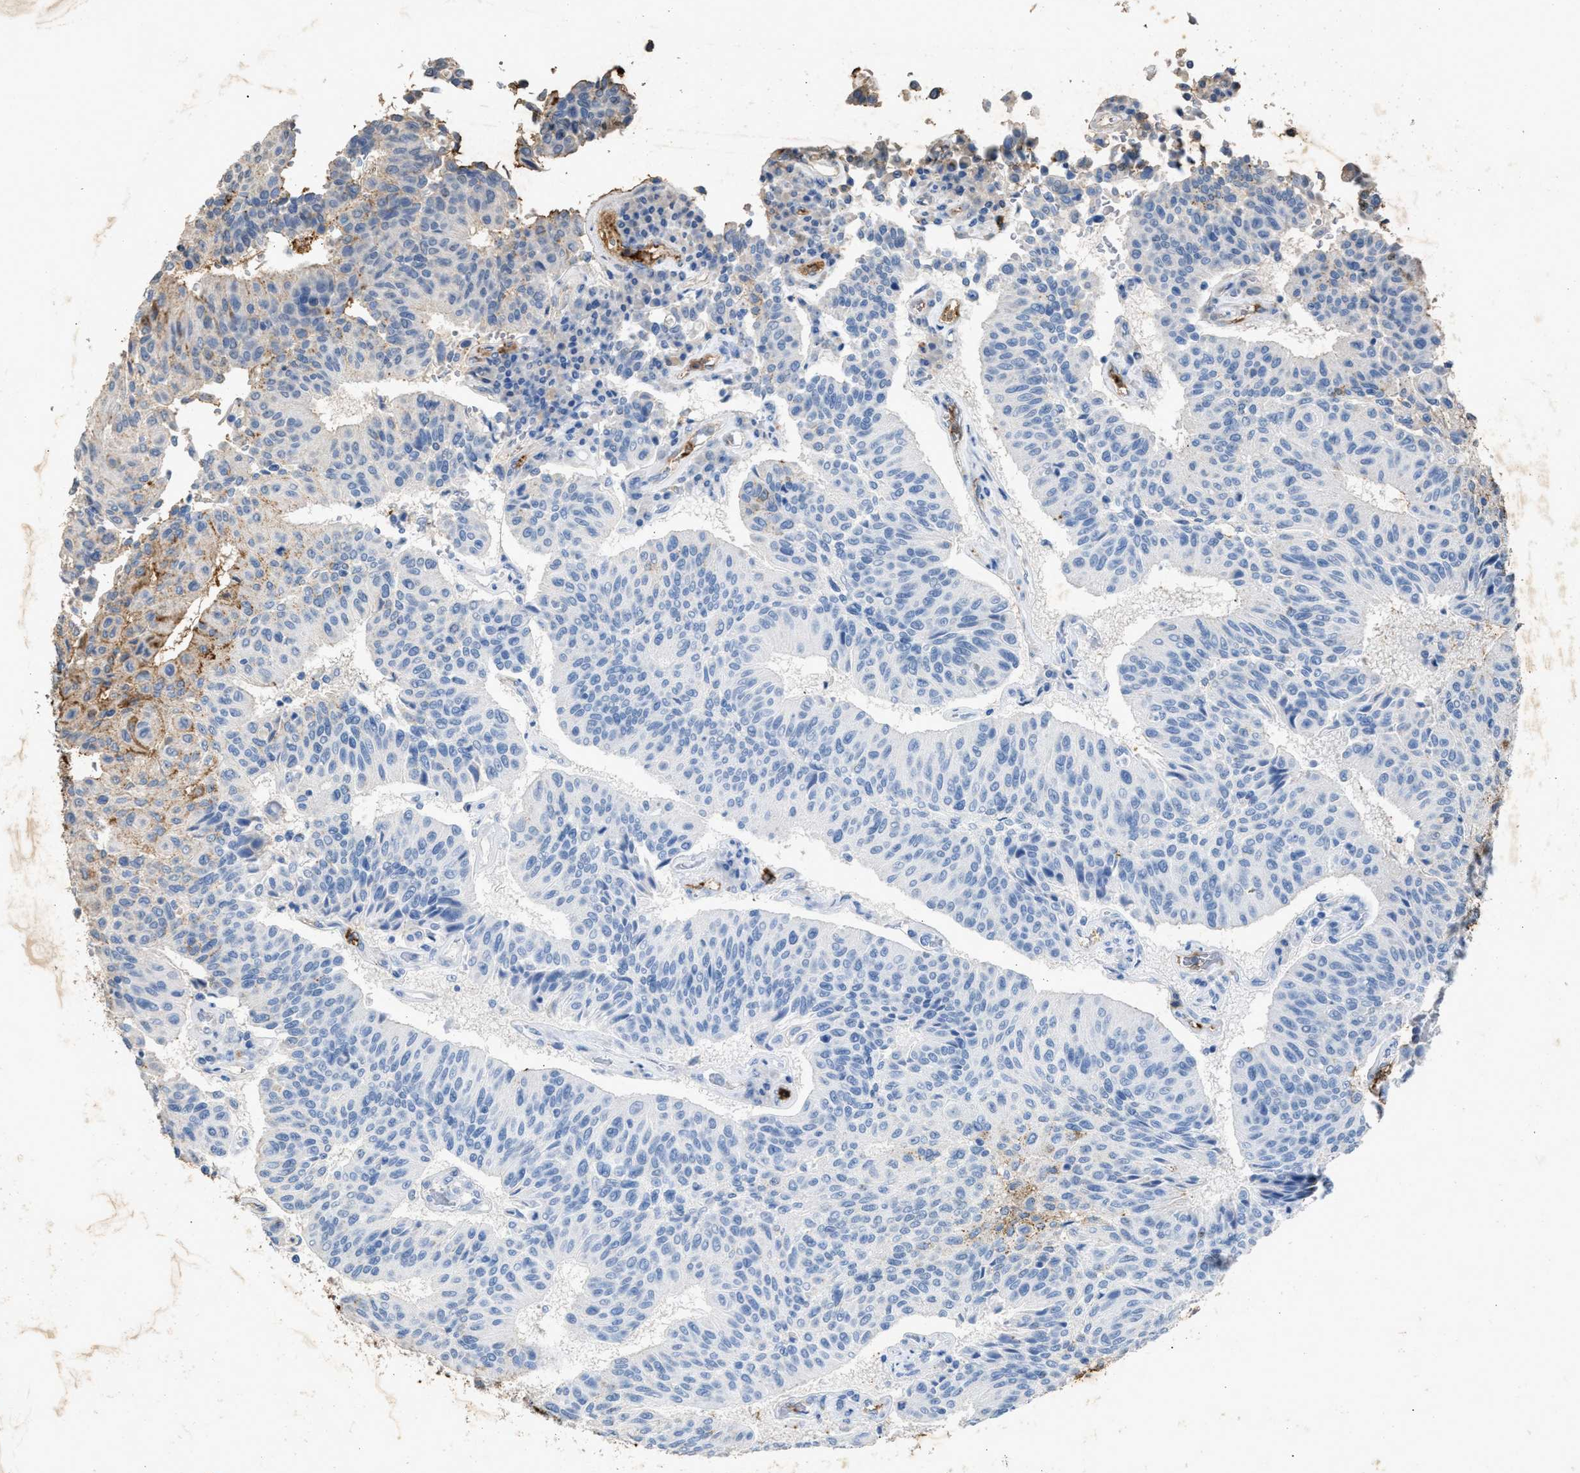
{"staining": {"intensity": "moderate", "quantity": "<25%", "location": "cytoplasmic/membranous"}, "tissue": "urothelial cancer", "cell_type": "Tumor cells", "image_type": "cancer", "snomed": [{"axis": "morphology", "description": "Urothelial carcinoma, High grade"}, {"axis": "topography", "description": "Urinary bladder"}], "caption": "IHC (DAB) staining of human high-grade urothelial carcinoma displays moderate cytoplasmic/membranous protein staining in approximately <25% of tumor cells.", "gene": "LTB4R2", "patient": {"sex": "male", "age": 66}}